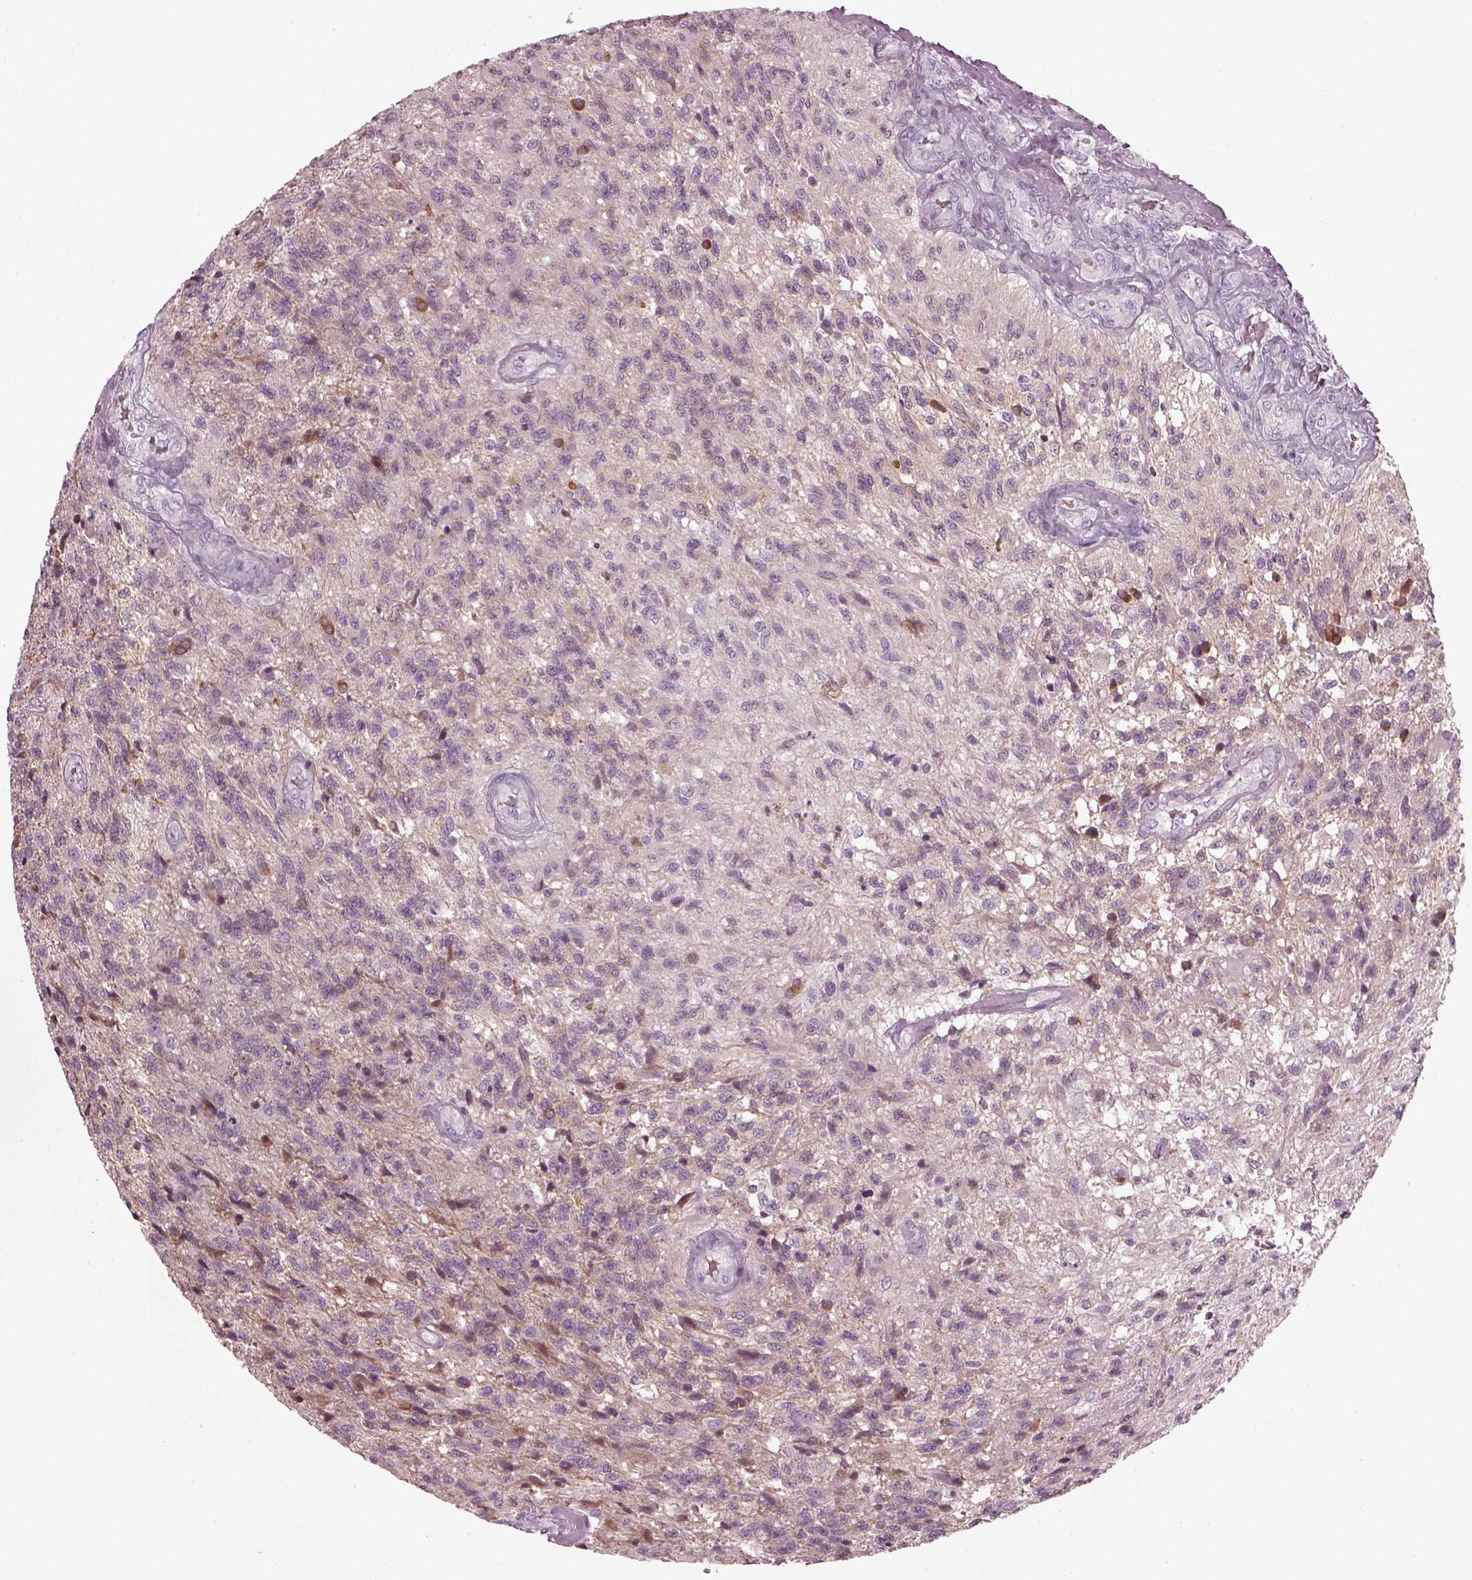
{"staining": {"intensity": "negative", "quantity": "none", "location": "none"}, "tissue": "glioma", "cell_type": "Tumor cells", "image_type": "cancer", "snomed": [{"axis": "morphology", "description": "Glioma, malignant, High grade"}, {"axis": "topography", "description": "Brain"}], "caption": "DAB immunohistochemical staining of glioma reveals no significant staining in tumor cells.", "gene": "DPYSL5", "patient": {"sex": "male", "age": 56}}